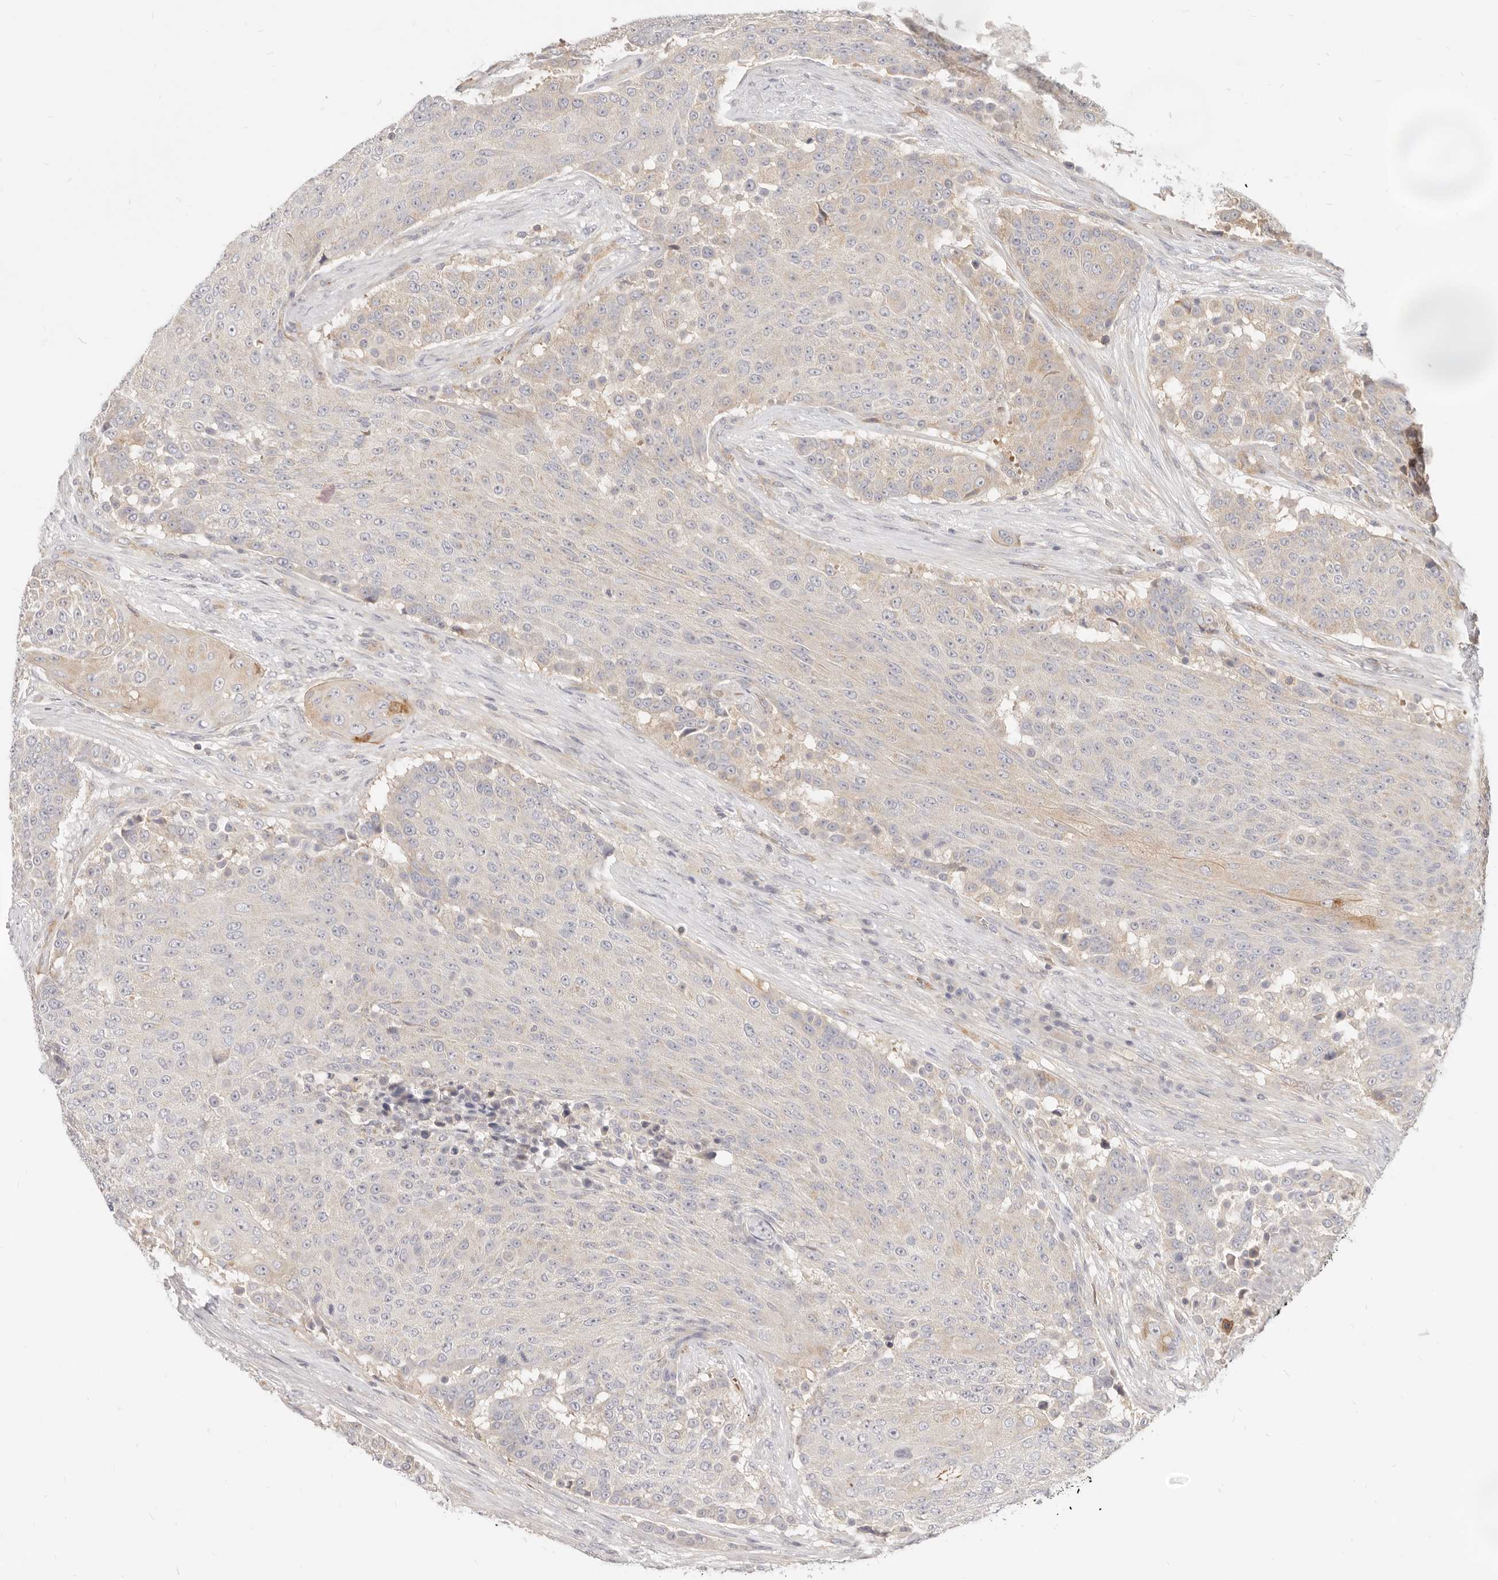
{"staining": {"intensity": "moderate", "quantity": "<25%", "location": "cytoplasmic/membranous"}, "tissue": "urothelial cancer", "cell_type": "Tumor cells", "image_type": "cancer", "snomed": [{"axis": "morphology", "description": "Urothelial carcinoma, High grade"}, {"axis": "topography", "description": "Urinary bladder"}], "caption": "Protein analysis of high-grade urothelial carcinoma tissue displays moderate cytoplasmic/membranous staining in approximately <25% of tumor cells.", "gene": "LTB4R2", "patient": {"sex": "female", "age": 63}}